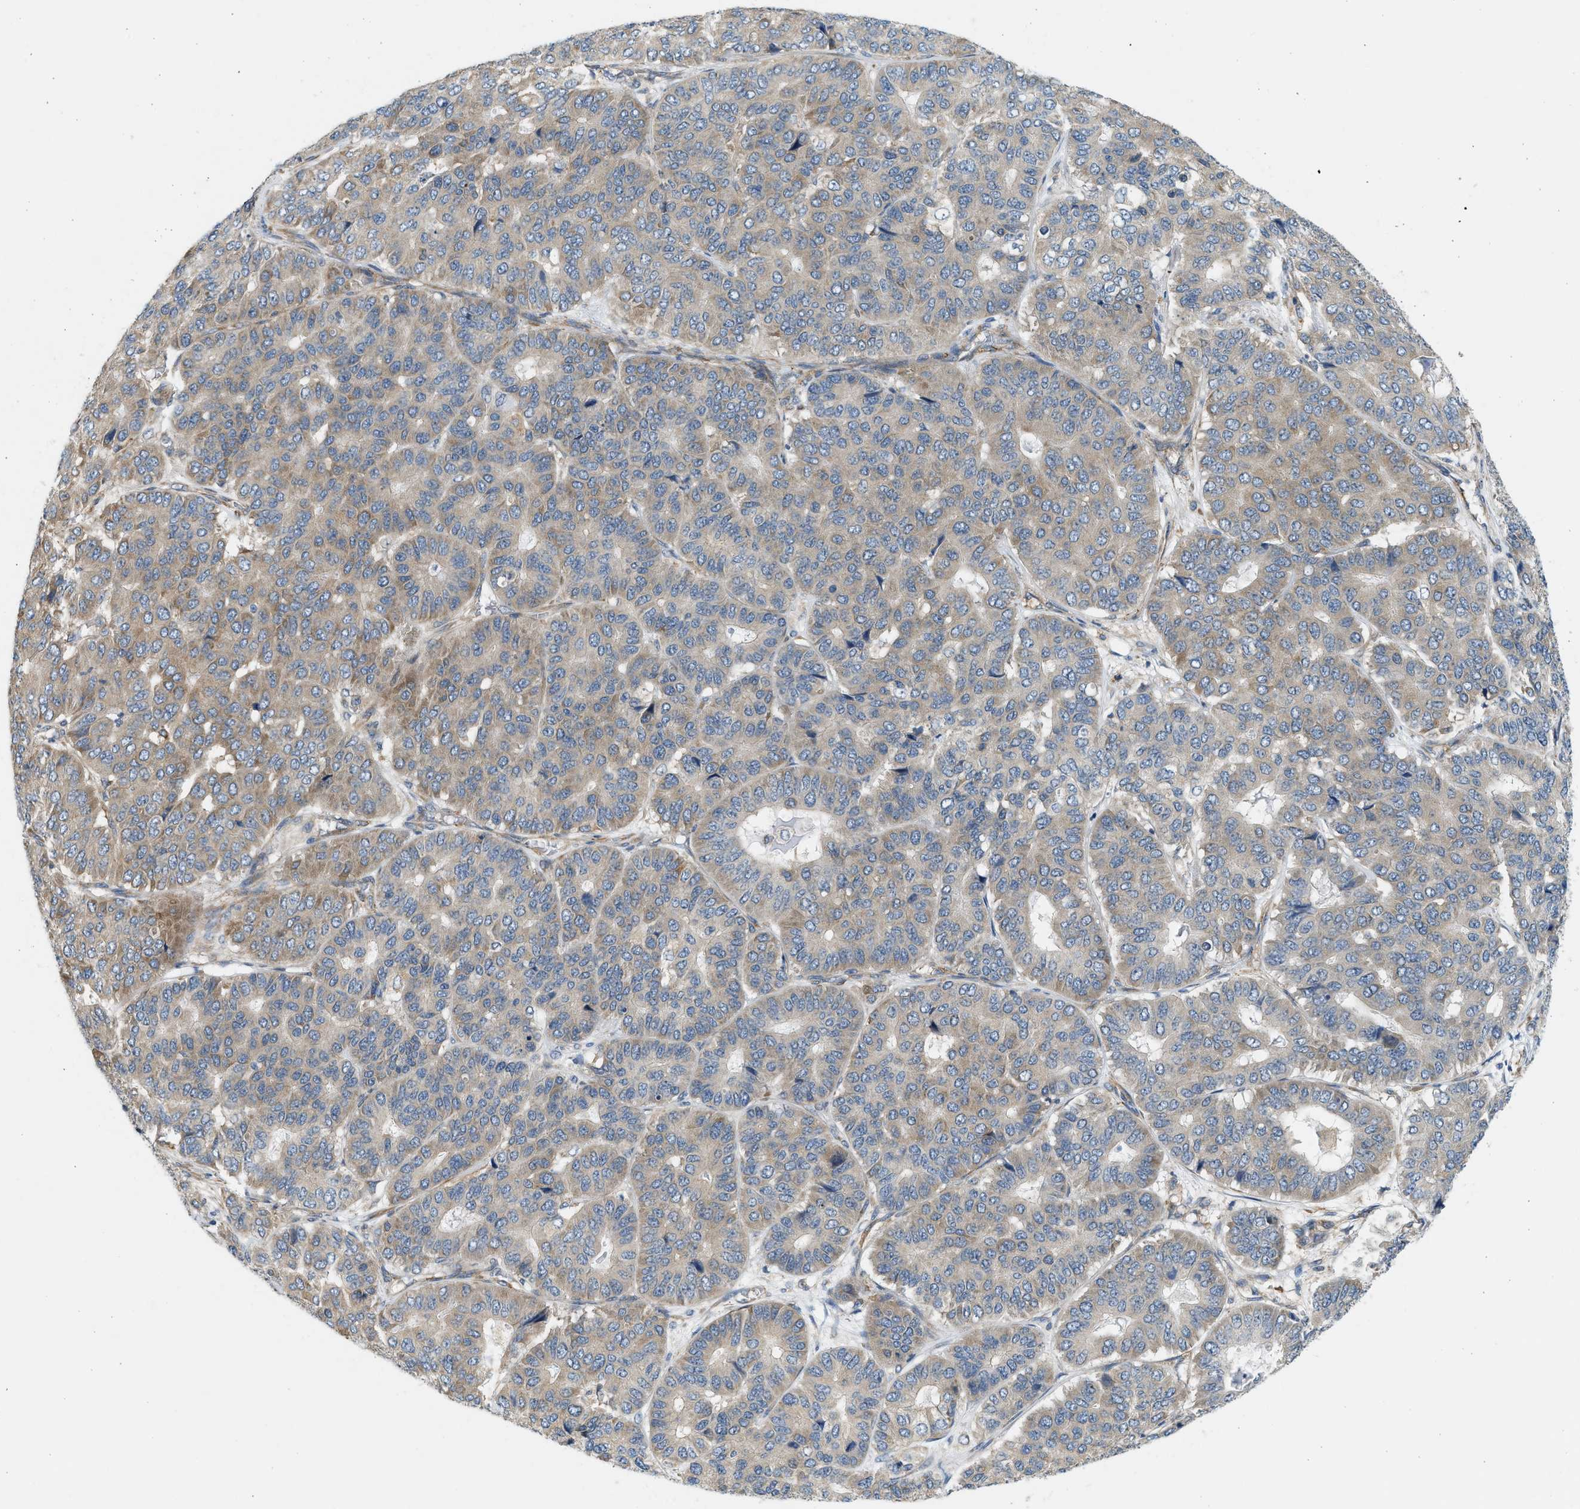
{"staining": {"intensity": "moderate", "quantity": "<25%", "location": "cytoplasmic/membranous"}, "tissue": "pancreatic cancer", "cell_type": "Tumor cells", "image_type": "cancer", "snomed": [{"axis": "morphology", "description": "Adenocarcinoma, NOS"}, {"axis": "topography", "description": "Pancreas"}], "caption": "An IHC photomicrograph of tumor tissue is shown. Protein staining in brown highlights moderate cytoplasmic/membranous positivity in adenocarcinoma (pancreatic) within tumor cells.", "gene": "KDELR2", "patient": {"sex": "male", "age": 50}}